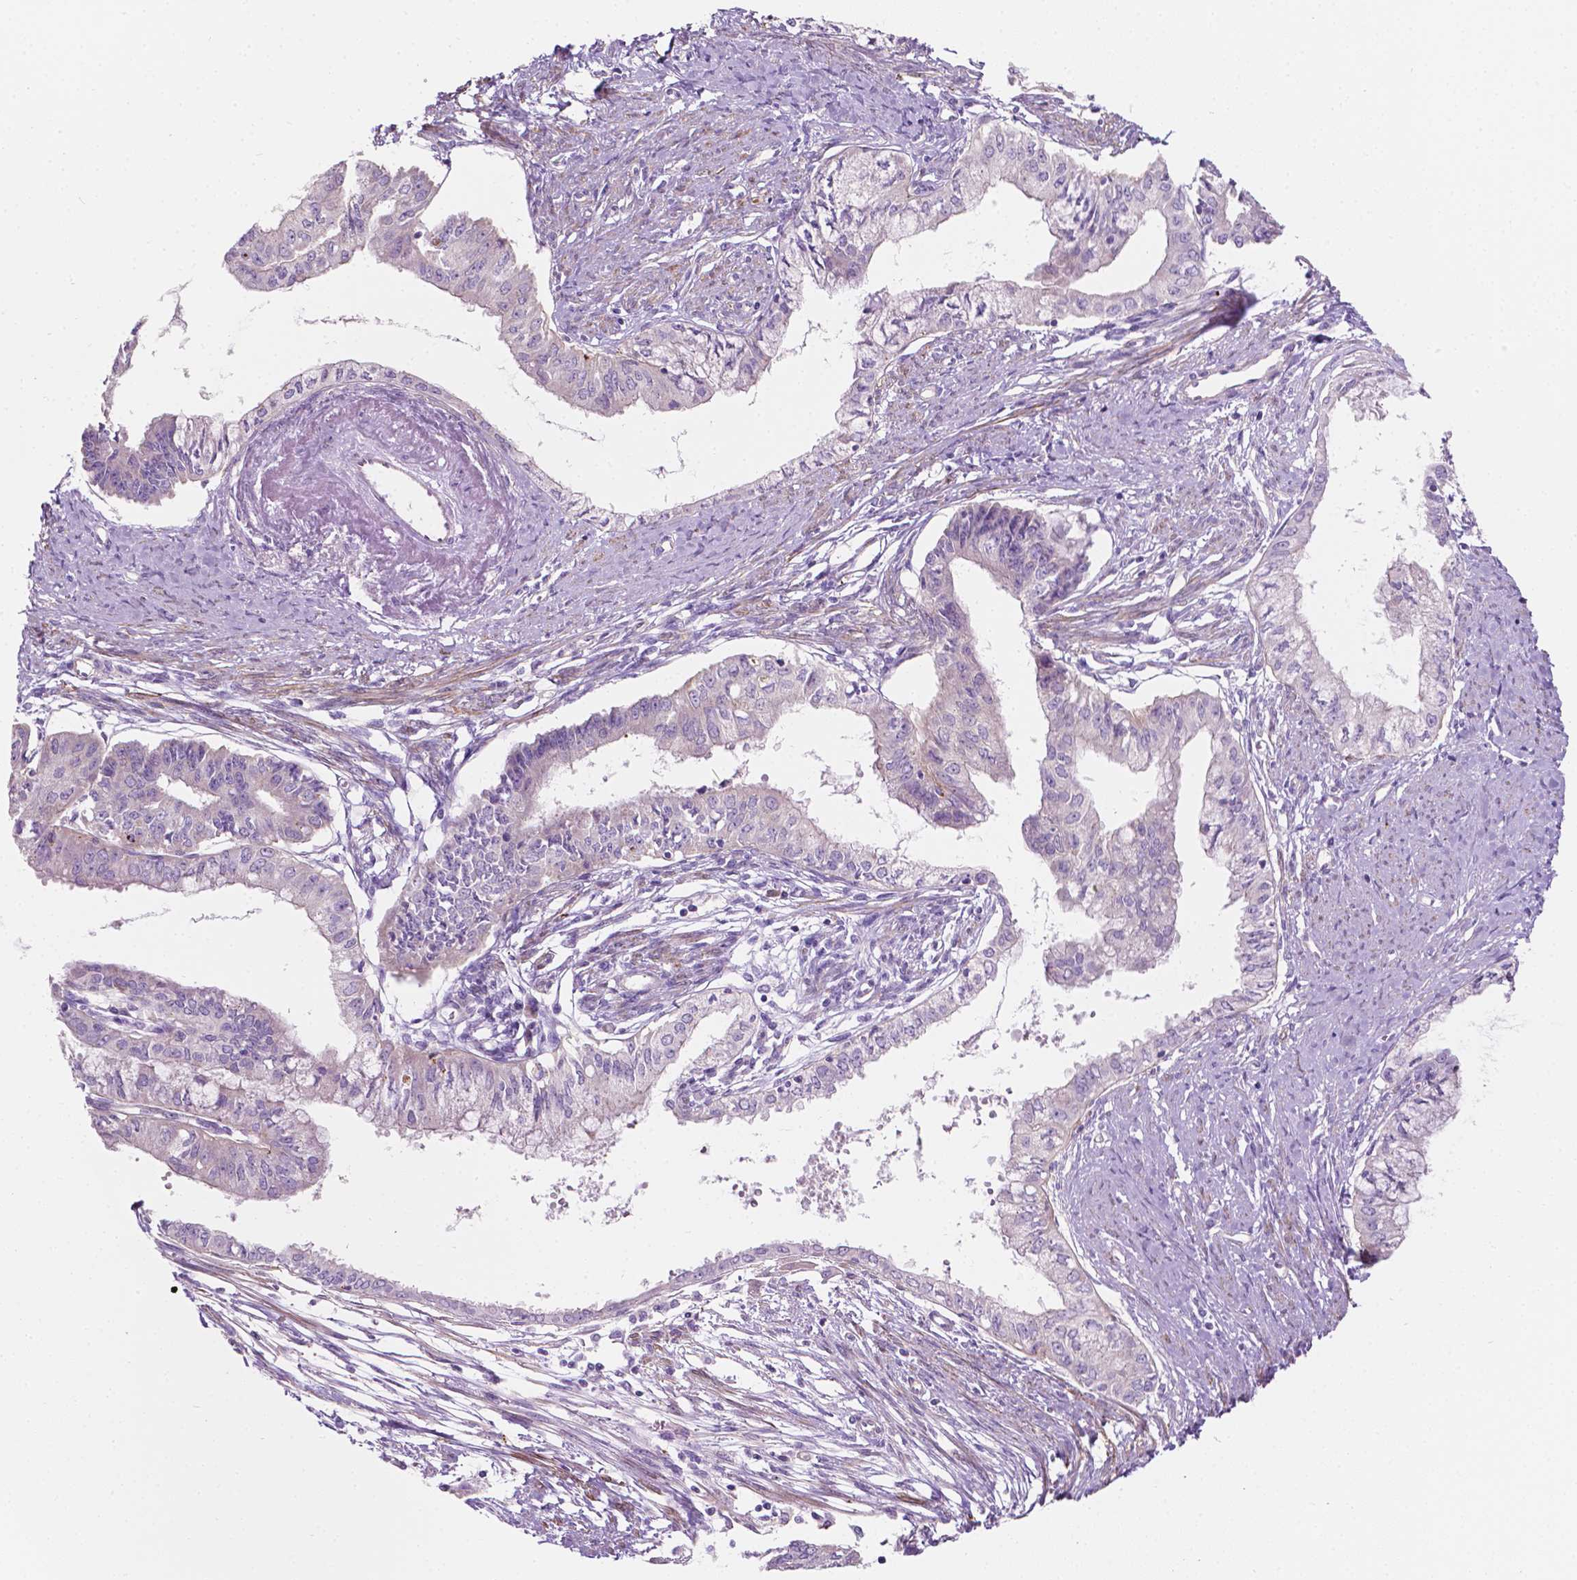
{"staining": {"intensity": "weak", "quantity": "<25%", "location": "cytoplasmic/membranous"}, "tissue": "endometrial cancer", "cell_type": "Tumor cells", "image_type": "cancer", "snomed": [{"axis": "morphology", "description": "Adenocarcinoma, NOS"}, {"axis": "topography", "description": "Endometrium"}], "caption": "Immunohistochemical staining of human endometrial cancer (adenocarcinoma) shows no significant positivity in tumor cells.", "gene": "NOS1AP", "patient": {"sex": "female", "age": 76}}